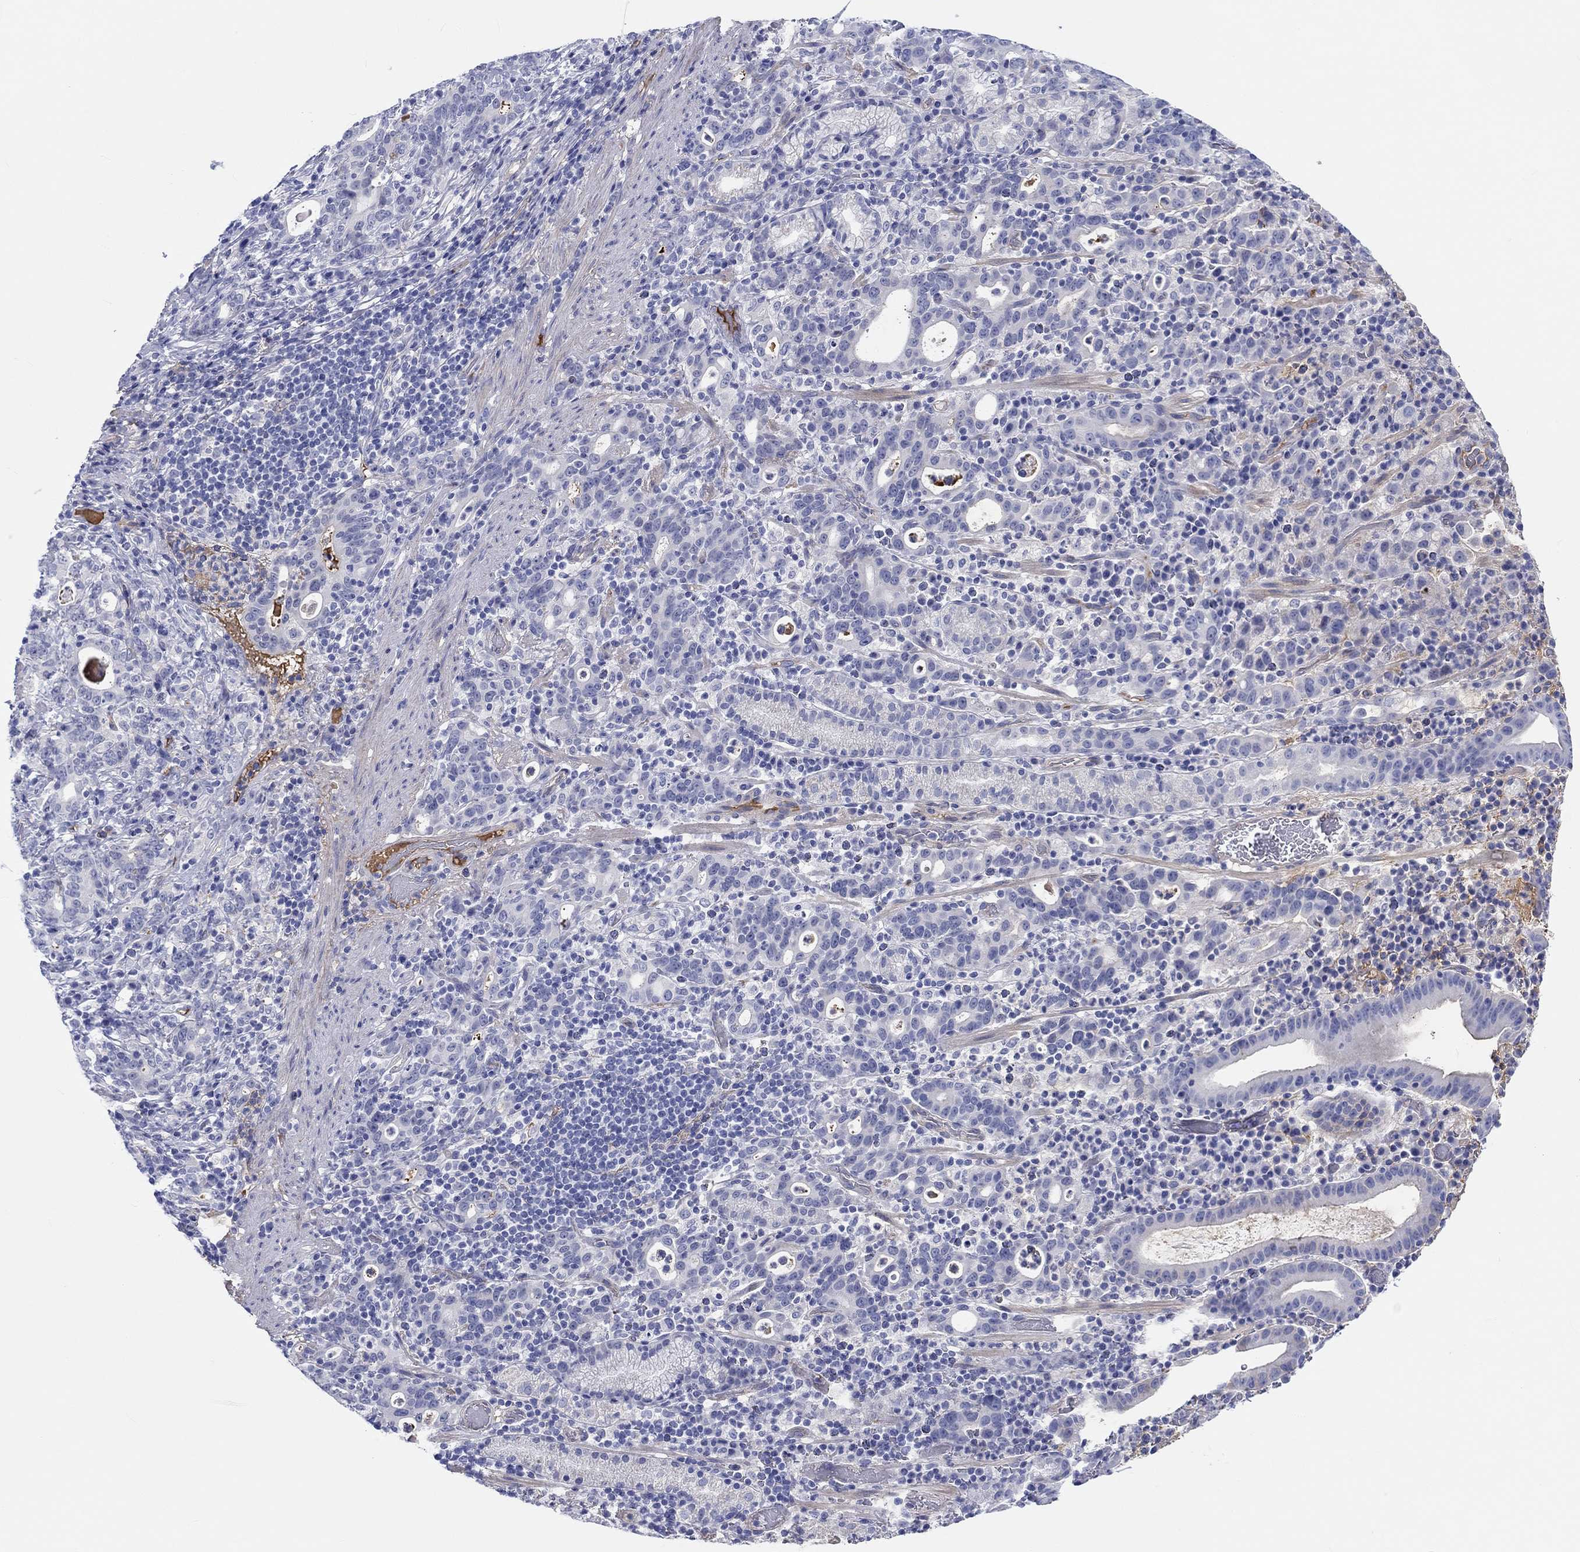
{"staining": {"intensity": "negative", "quantity": "none", "location": "none"}, "tissue": "stomach cancer", "cell_type": "Tumor cells", "image_type": "cancer", "snomed": [{"axis": "morphology", "description": "Adenocarcinoma, NOS"}, {"axis": "topography", "description": "Stomach"}], "caption": "Tumor cells are negative for brown protein staining in stomach adenocarcinoma.", "gene": "CDY2B", "patient": {"sex": "male", "age": 79}}